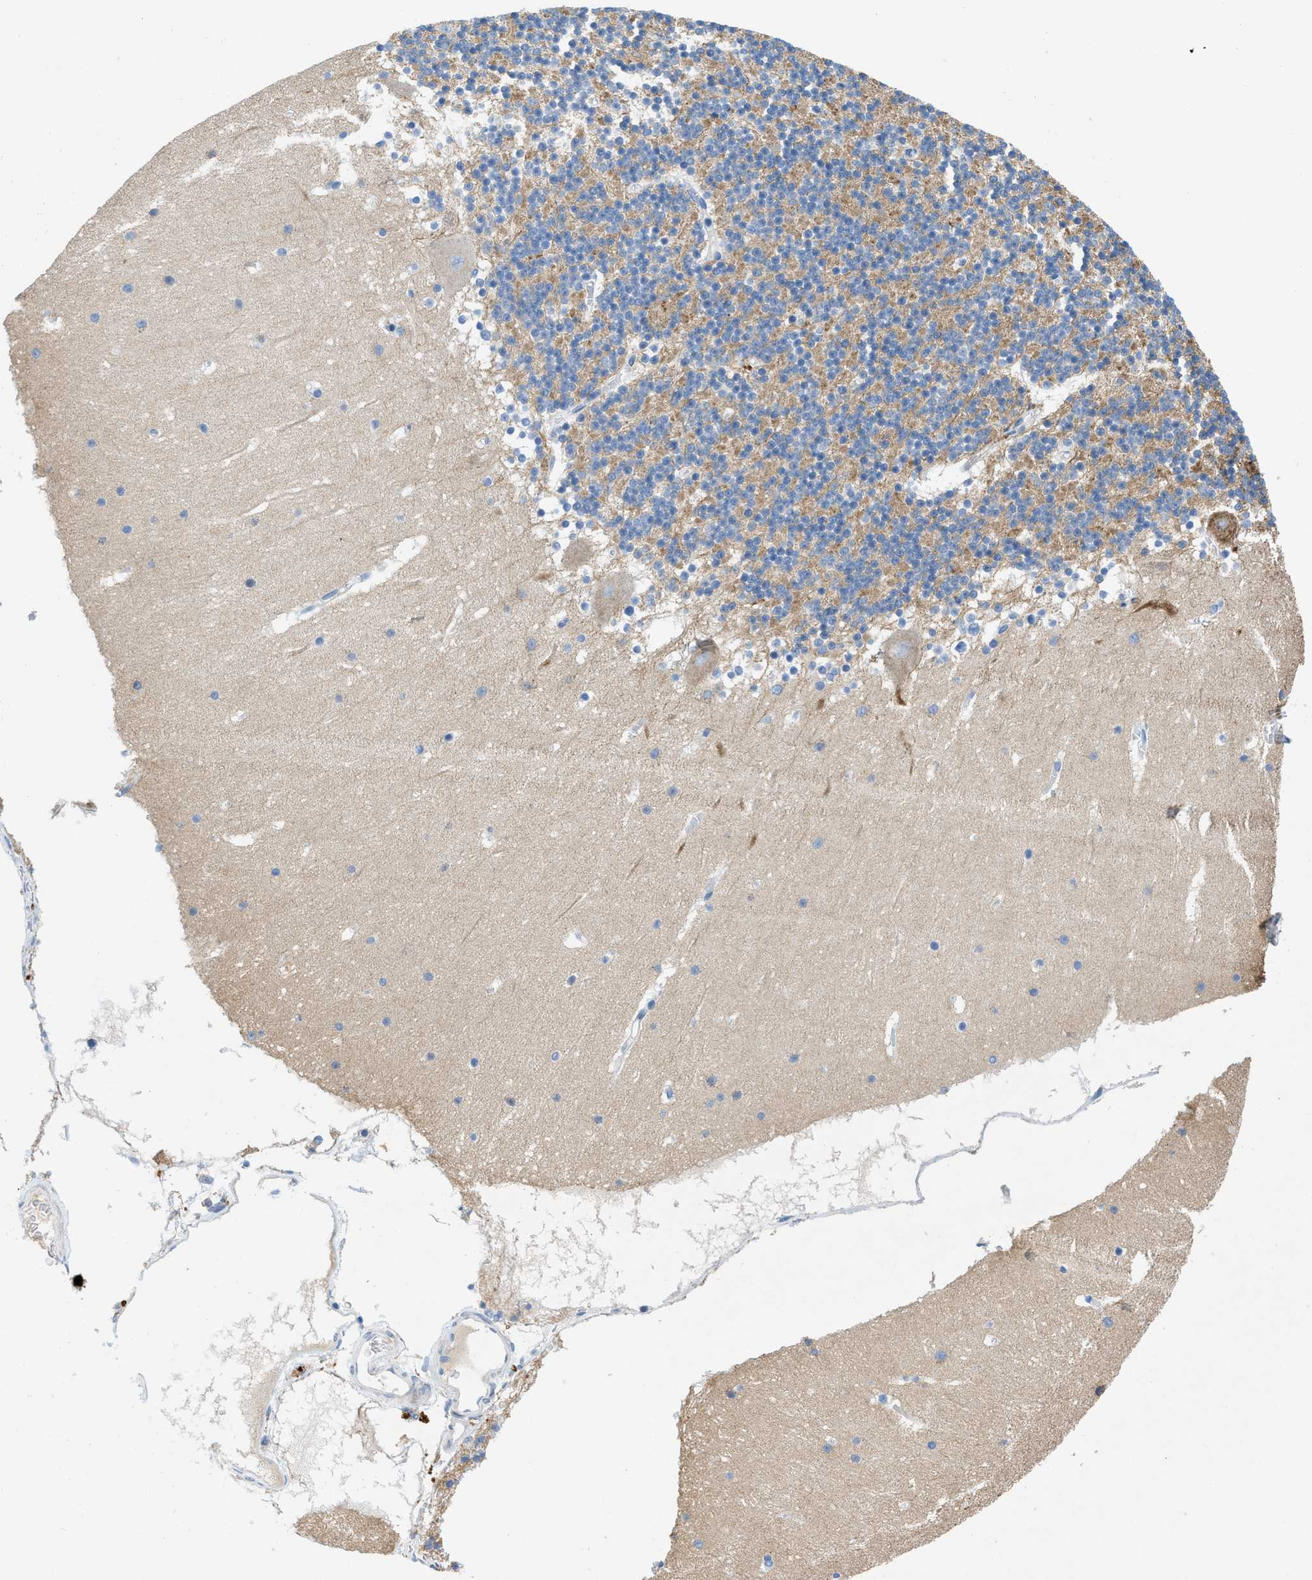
{"staining": {"intensity": "moderate", "quantity": "25%-75%", "location": "cytoplasmic/membranous"}, "tissue": "cerebellum", "cell_type": "Cells in granular layer", "image_type": "normal", "snomed": [{"axis": "morphology", "description": "Normal tissue, NOS"}, {"axis": "topography", "description": "Cerebellum"}], "caption": "IHC of benign human cerebellum displays medium levels of moderate cytoplasmic/membranous positivity in approximately 25%-75% of cells in granular layer. Immunohistochemistry stains the protein of interest in brown and the nuclei are stained blue.", "gene": "TMEM248", "patient": {"sex": "male", "age": 45}}